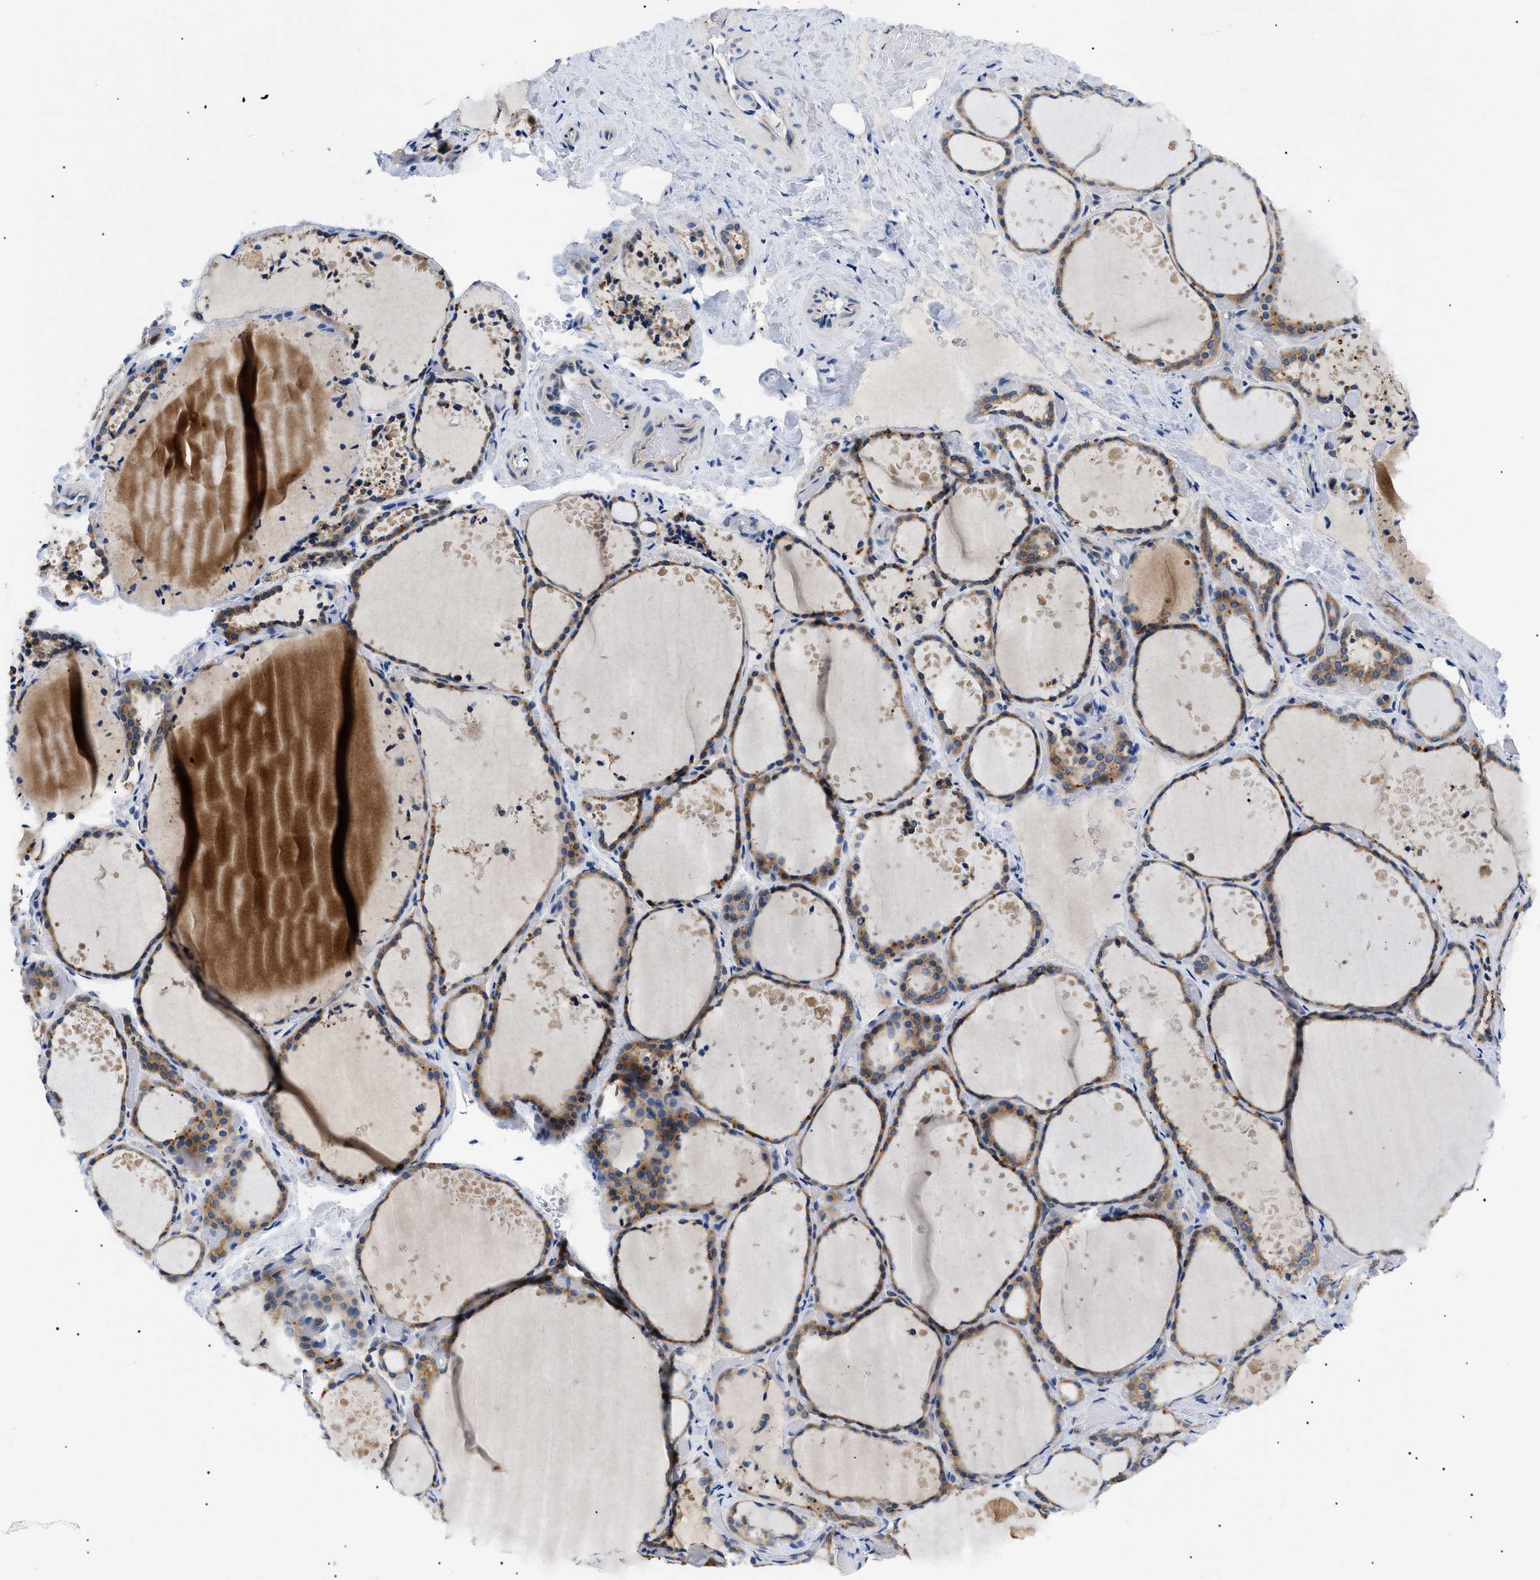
{"staining": {"intensity": "moderate", "quantity": ">75%", "location": "cytoplasmic/membranous"}, "tissue": "thyroid gland", "cell_type": "Glandular cells", "image_type": "normal", "snomed": [{"axis": "morphology", "description": "Normal tissue, NOS"}, {"axis": "topography", "description": "Thyroid gland"}], "caption": "Immunohistochemistry of normal thyroid gland exhibits medium levels of moderate cytoplasmic/membranous staining in approximately >75% of glandular cells.", "gene": "DERL1", "patient": {"sex": "female", "age": 44}}